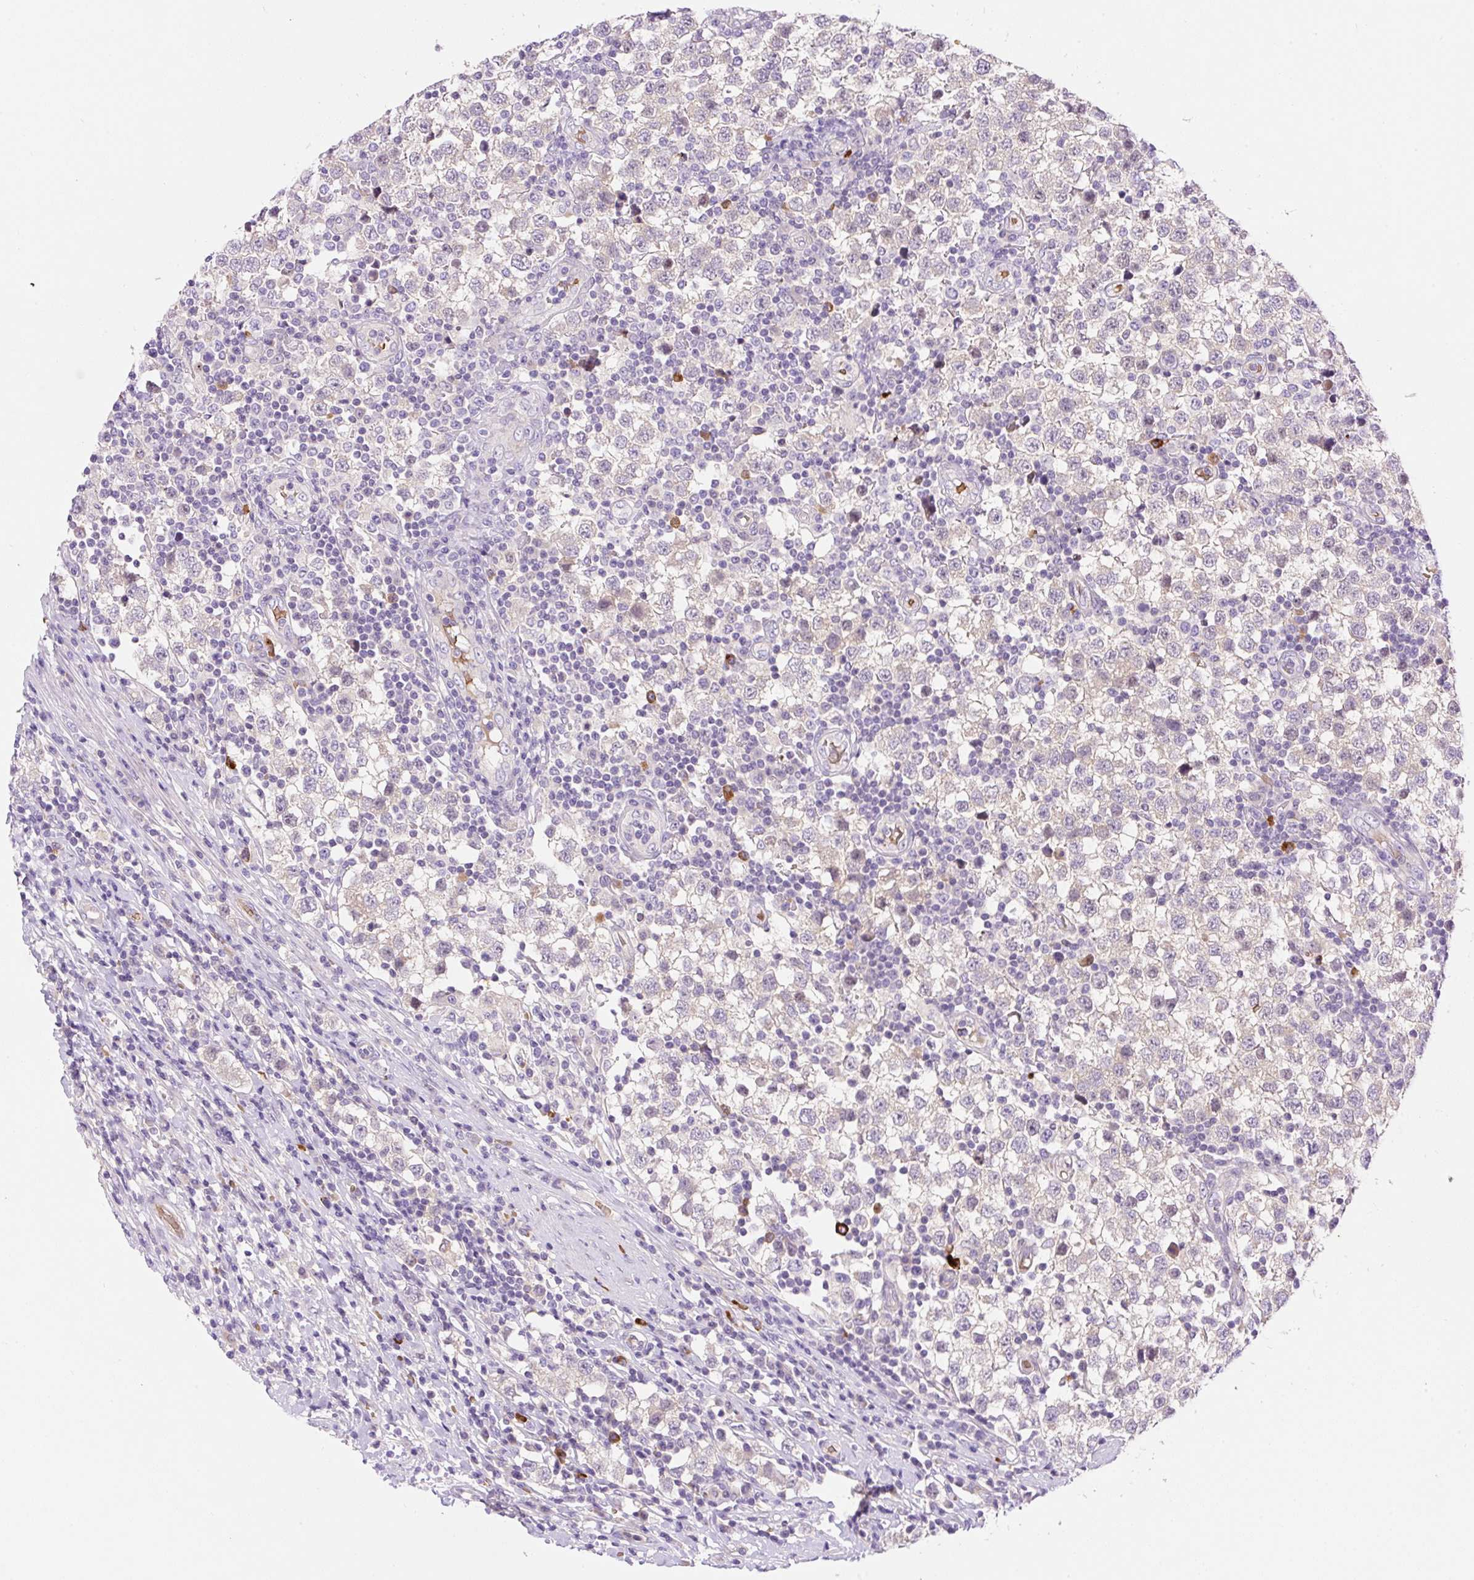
{"staining": {"intensity": "negative", "quantity": "none", "location": "none"}, "tissue": "testis cancer", "cell_type": "Tumor cells", "image_type": "cancer", "snomed": [{"axis": "morphology", "description": "Seminoma, NOS"}, {"axis": "topography", "description": "Testis"}], "caption": "A high-resolution photomicrograph shows immunohistochemistry staining of testis cancer, which displays no significant staining in tumor cells.", "gene": "LHFPL5", "patient": {"sex": "male", "age": 34}}